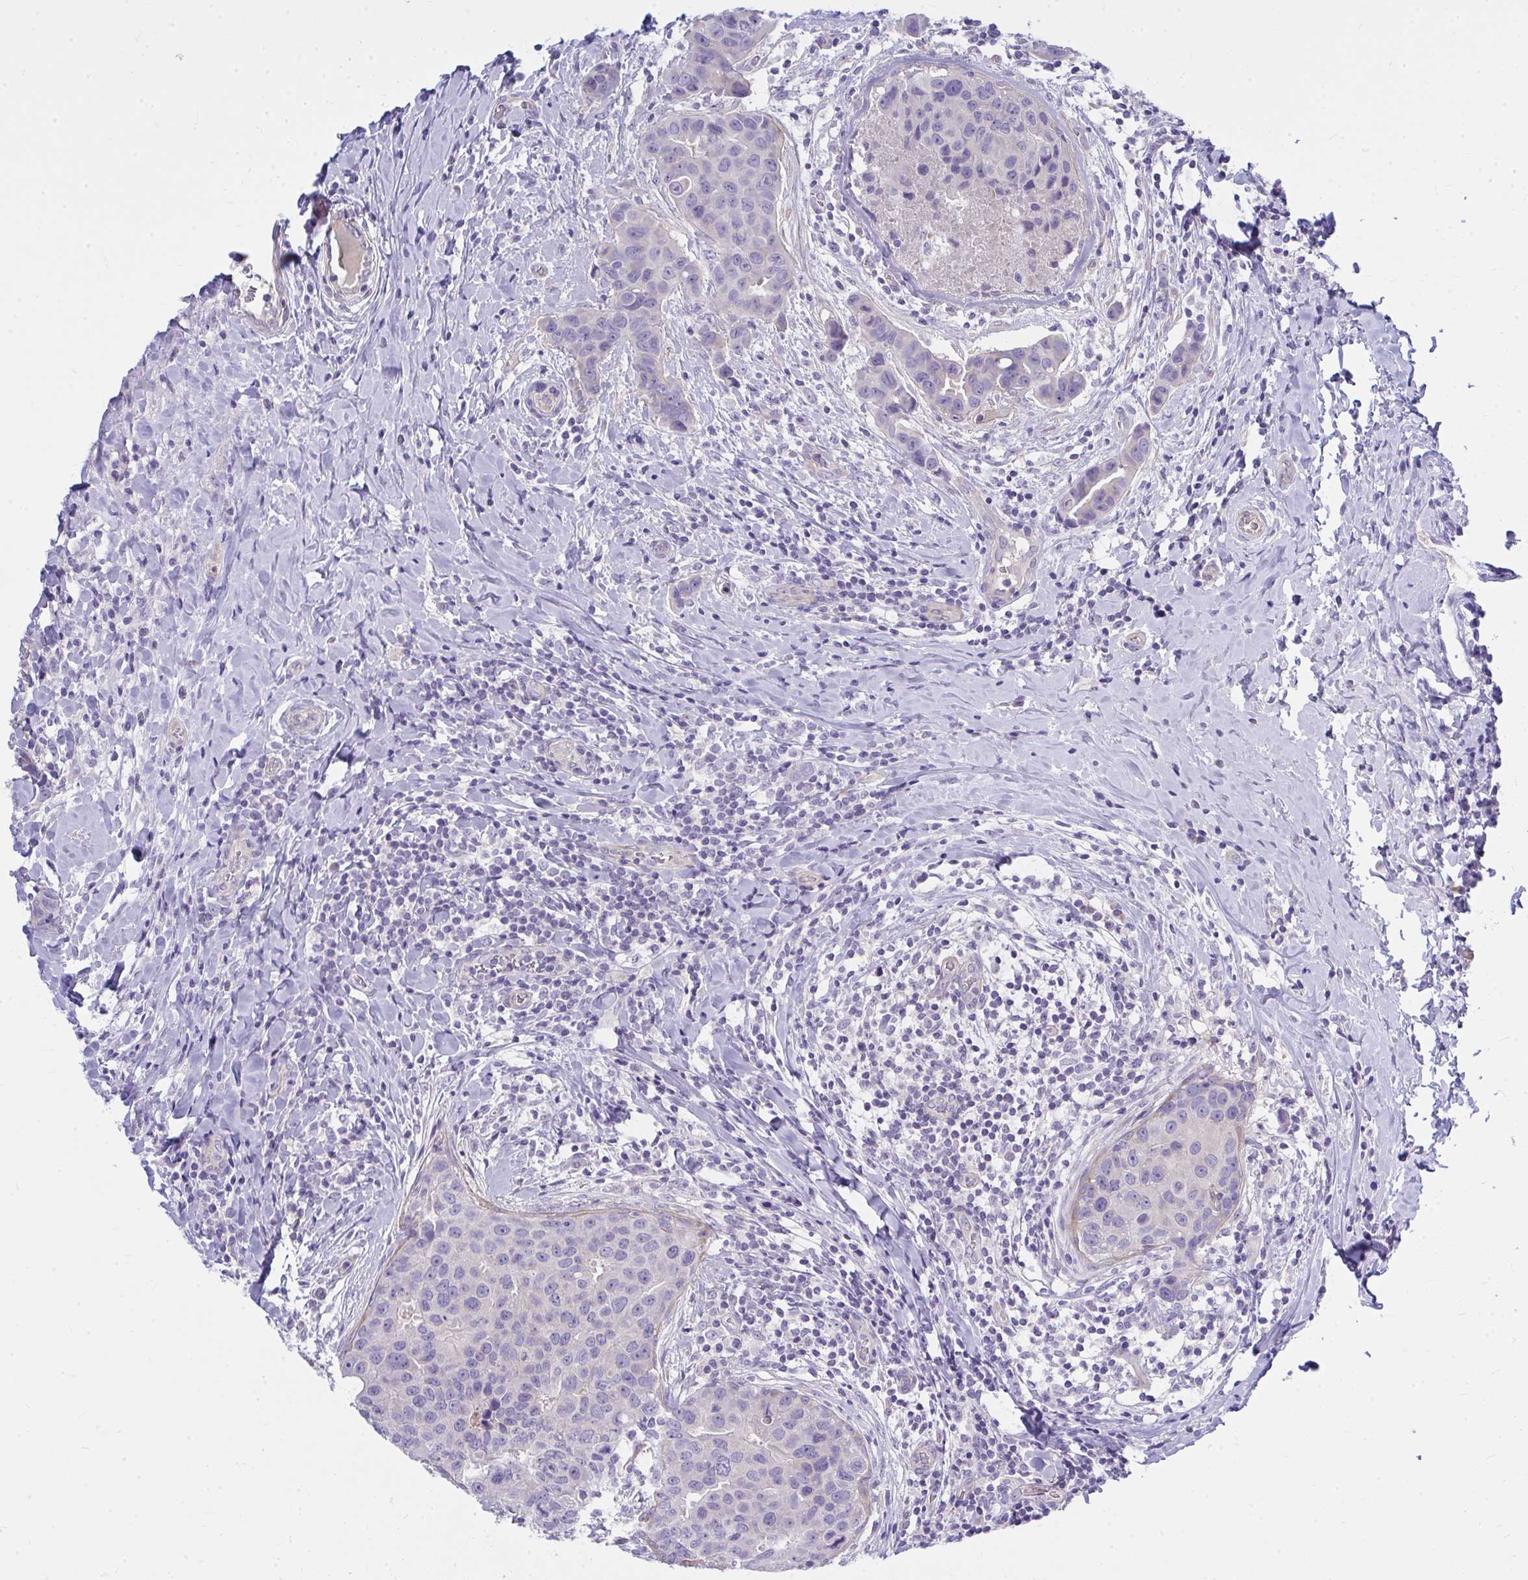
{"staining": {"intensity": "negative", "quantity": "none", "location": "none"}, "tissue": "breast cancer", "cell_type": "Tumor cells", "image_type": "cancer", "snomed": [{"axis": "morphology", "description": "Duct carcinoma"}, {"axis": "topography", "description": "Breast"}], "caption": "Tumor cells are negative for protein expression in human breast cancer (invasive ductal carcinoma). The staining was performed using DAB (3,3'-diaminobenzidine) to visualize the protein expression in brown, while the nuclei were stained in blue with hematoxylin (Magnification: 20x).", "gene": "LRRC36", "patient": {"sex": "female", "age": 24}}